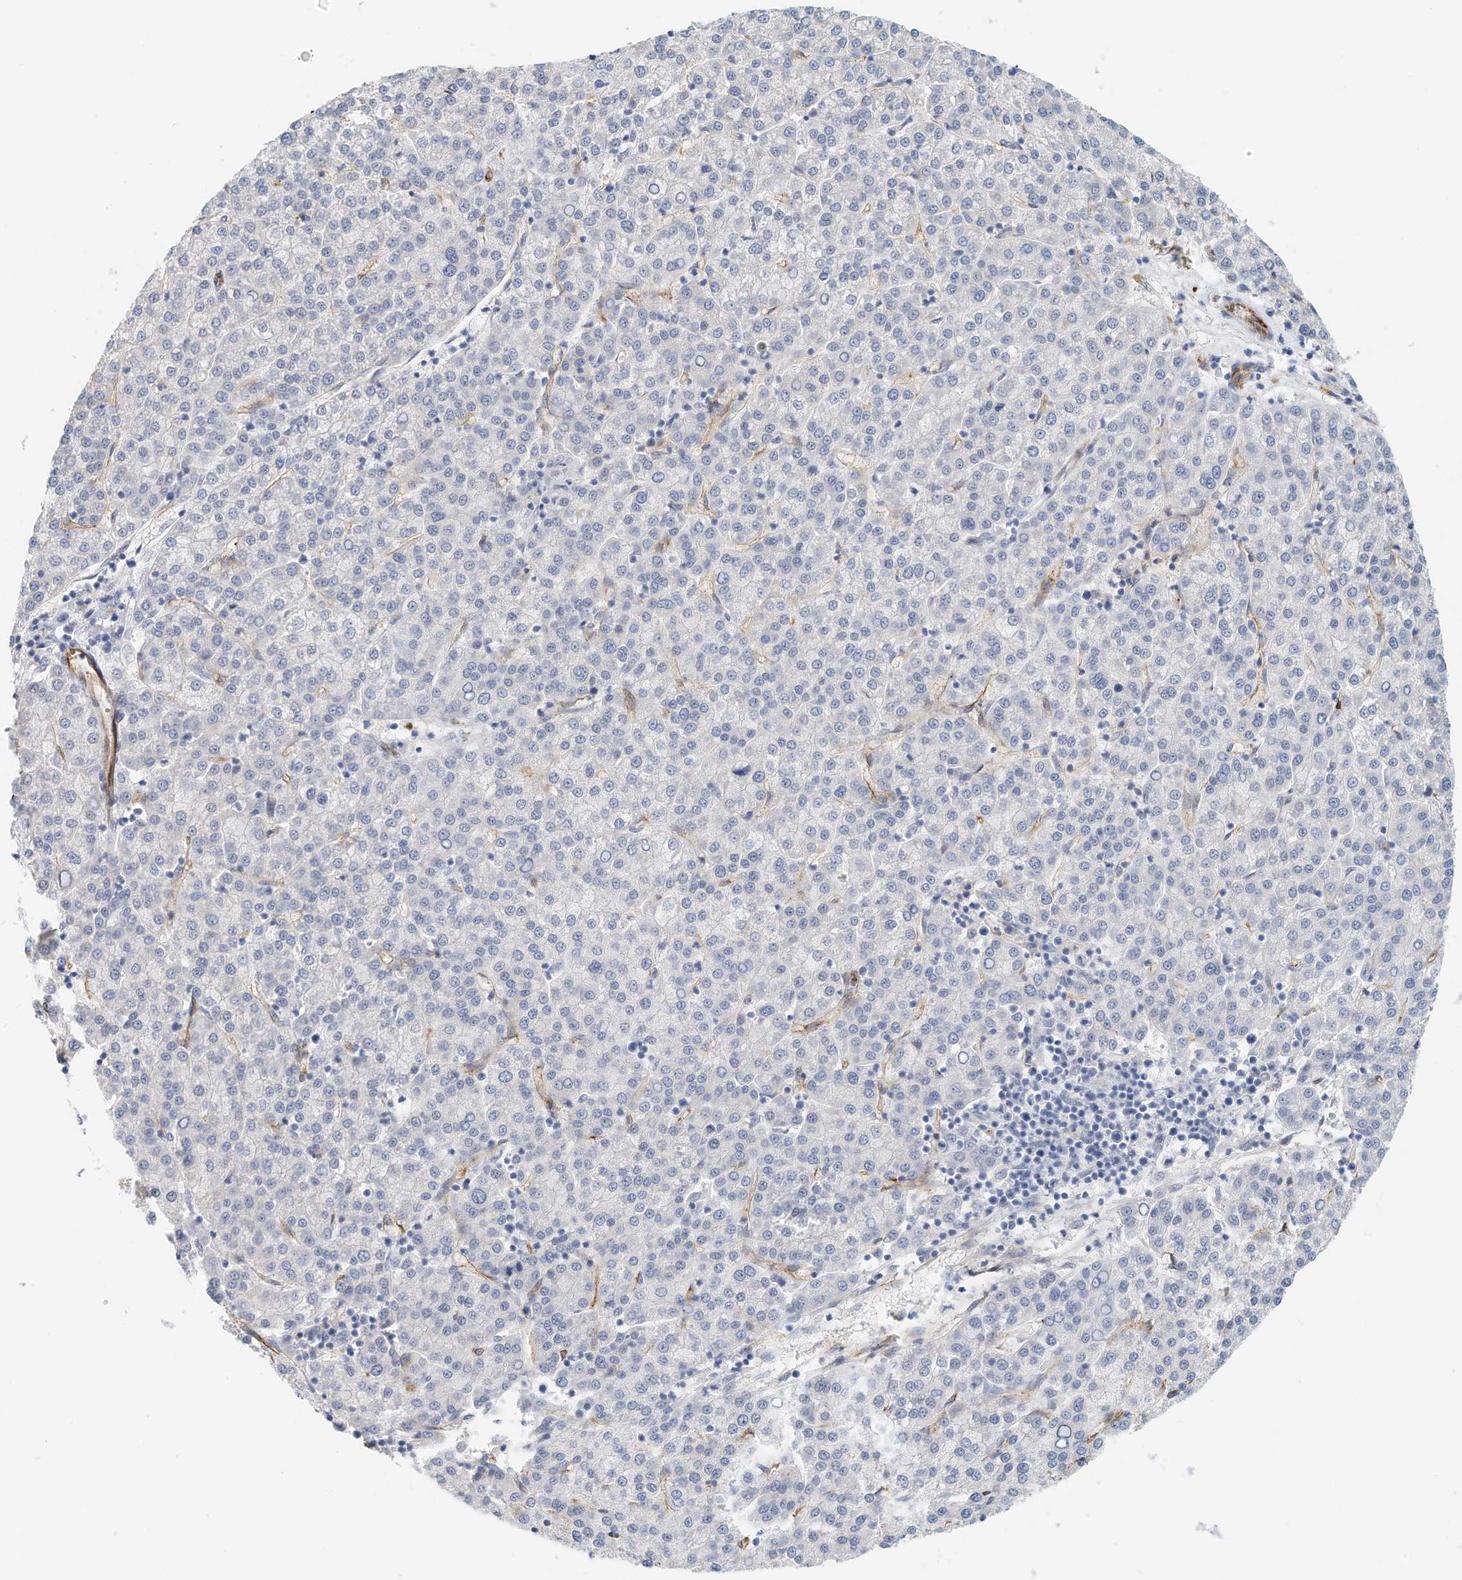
{"staining": {"intensity": "negative", "quantity": "none", "location": "none"}, "tissue": "liver cancer", "cell_type": "Tumor cells", "image_type": "cancer", "snomed": [{"axis": "morphology", "description": "Carcinoma, Hepatocellular, NOS"}, {"axis": "topography", "description": "Liver"}], "caption": "There is no significant positivity in tumor cells of liver cancer.", "gene": "ARHGAP28", "patient": {"sex": "female", "age": 58}}